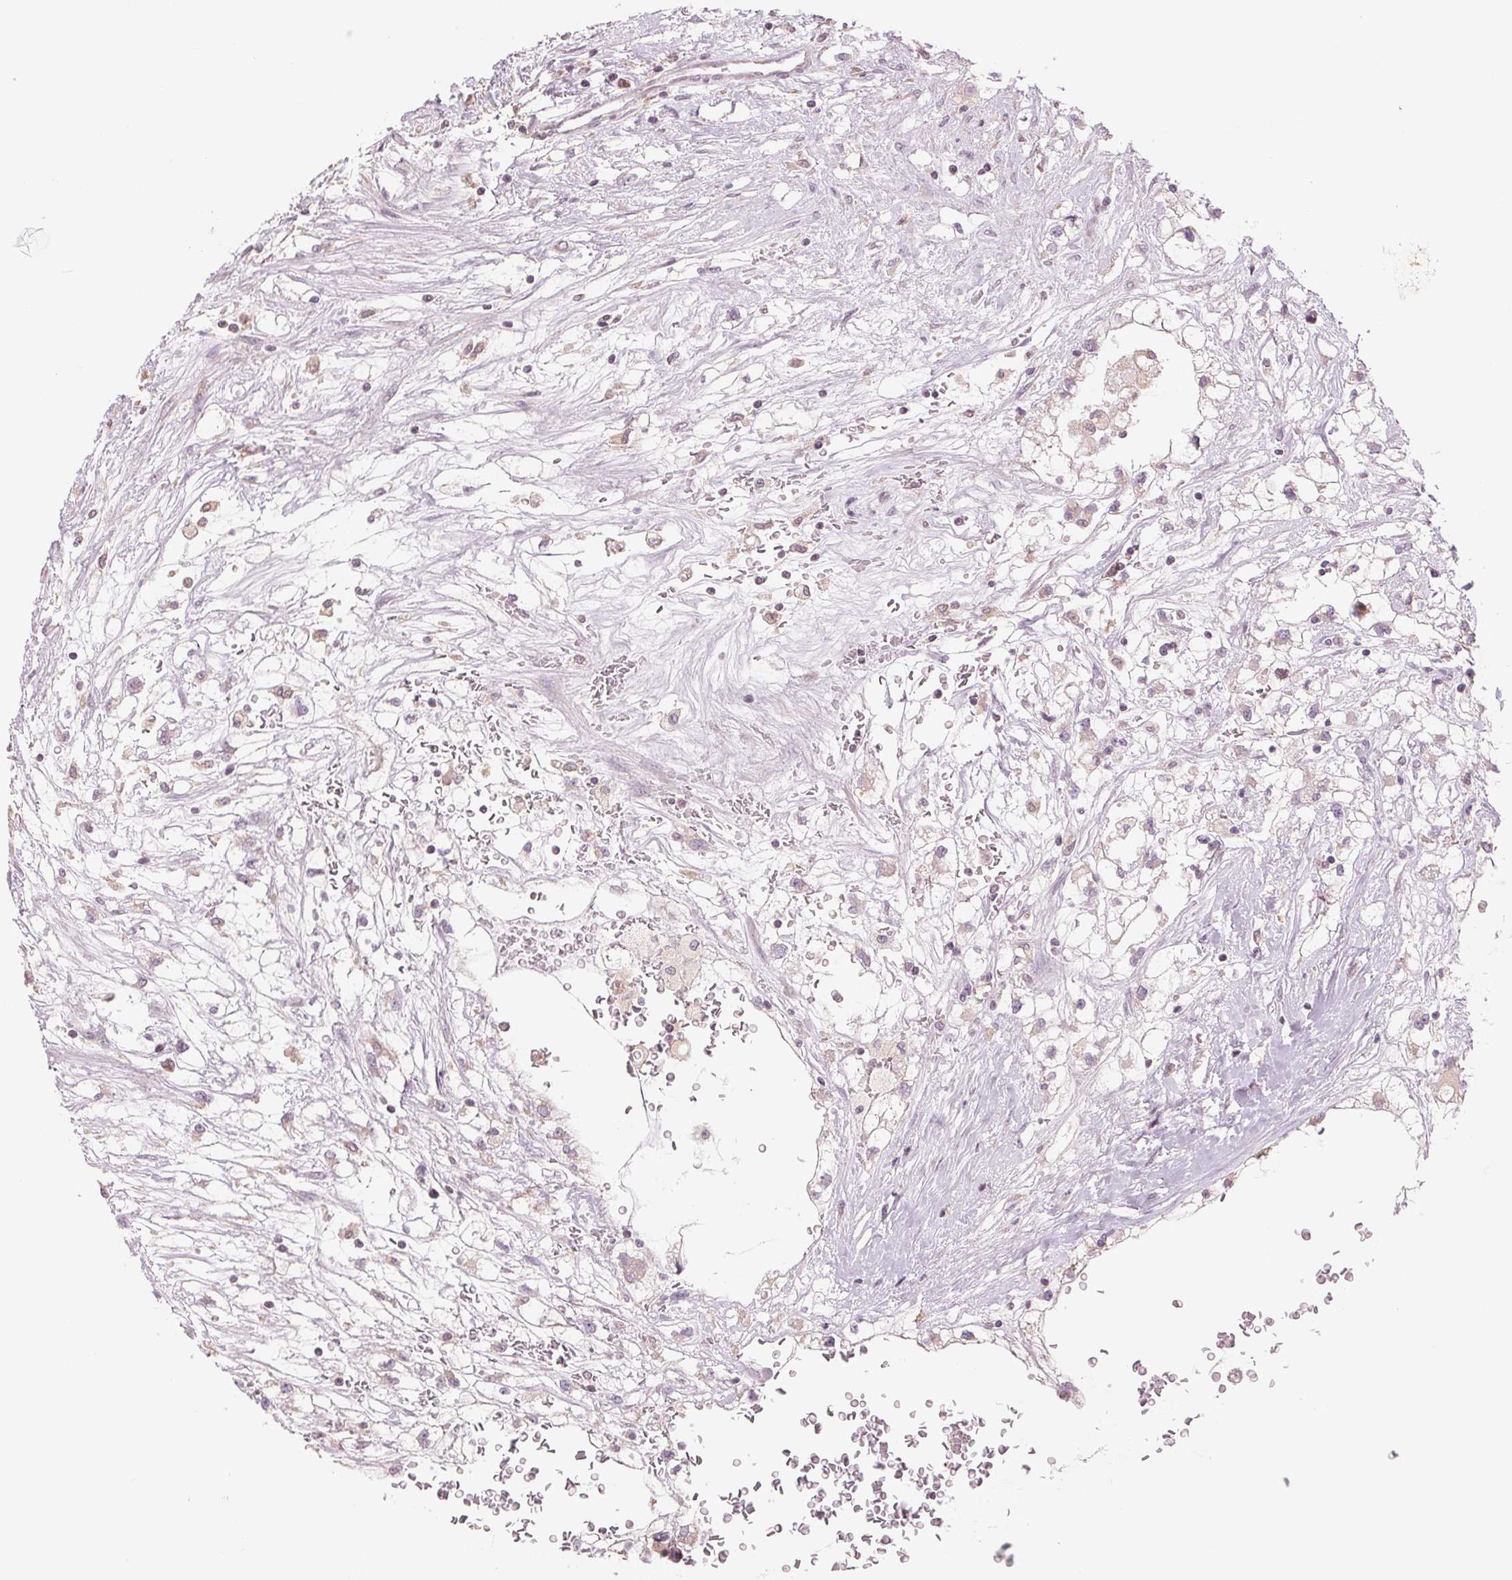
{"staining": {"intensity": "negative", "quantity": "none", "location": "none"}, "tissue": "renal cancer", "cell_type": "Tumor cells", "image_type": "cancer", "snomed": [{"axis": "morphology", "description": "Adenocarcinoma, NOS"}, {"axis": "topography", "description": "Kidney"}], "caption": "Tumor cells are negative for brown protein staining in renal cancer. (Brightfield microscopy of DAB IHC at high magnification).", "gene": "TECR", "patient": {"sex": "male", "age": 59}}